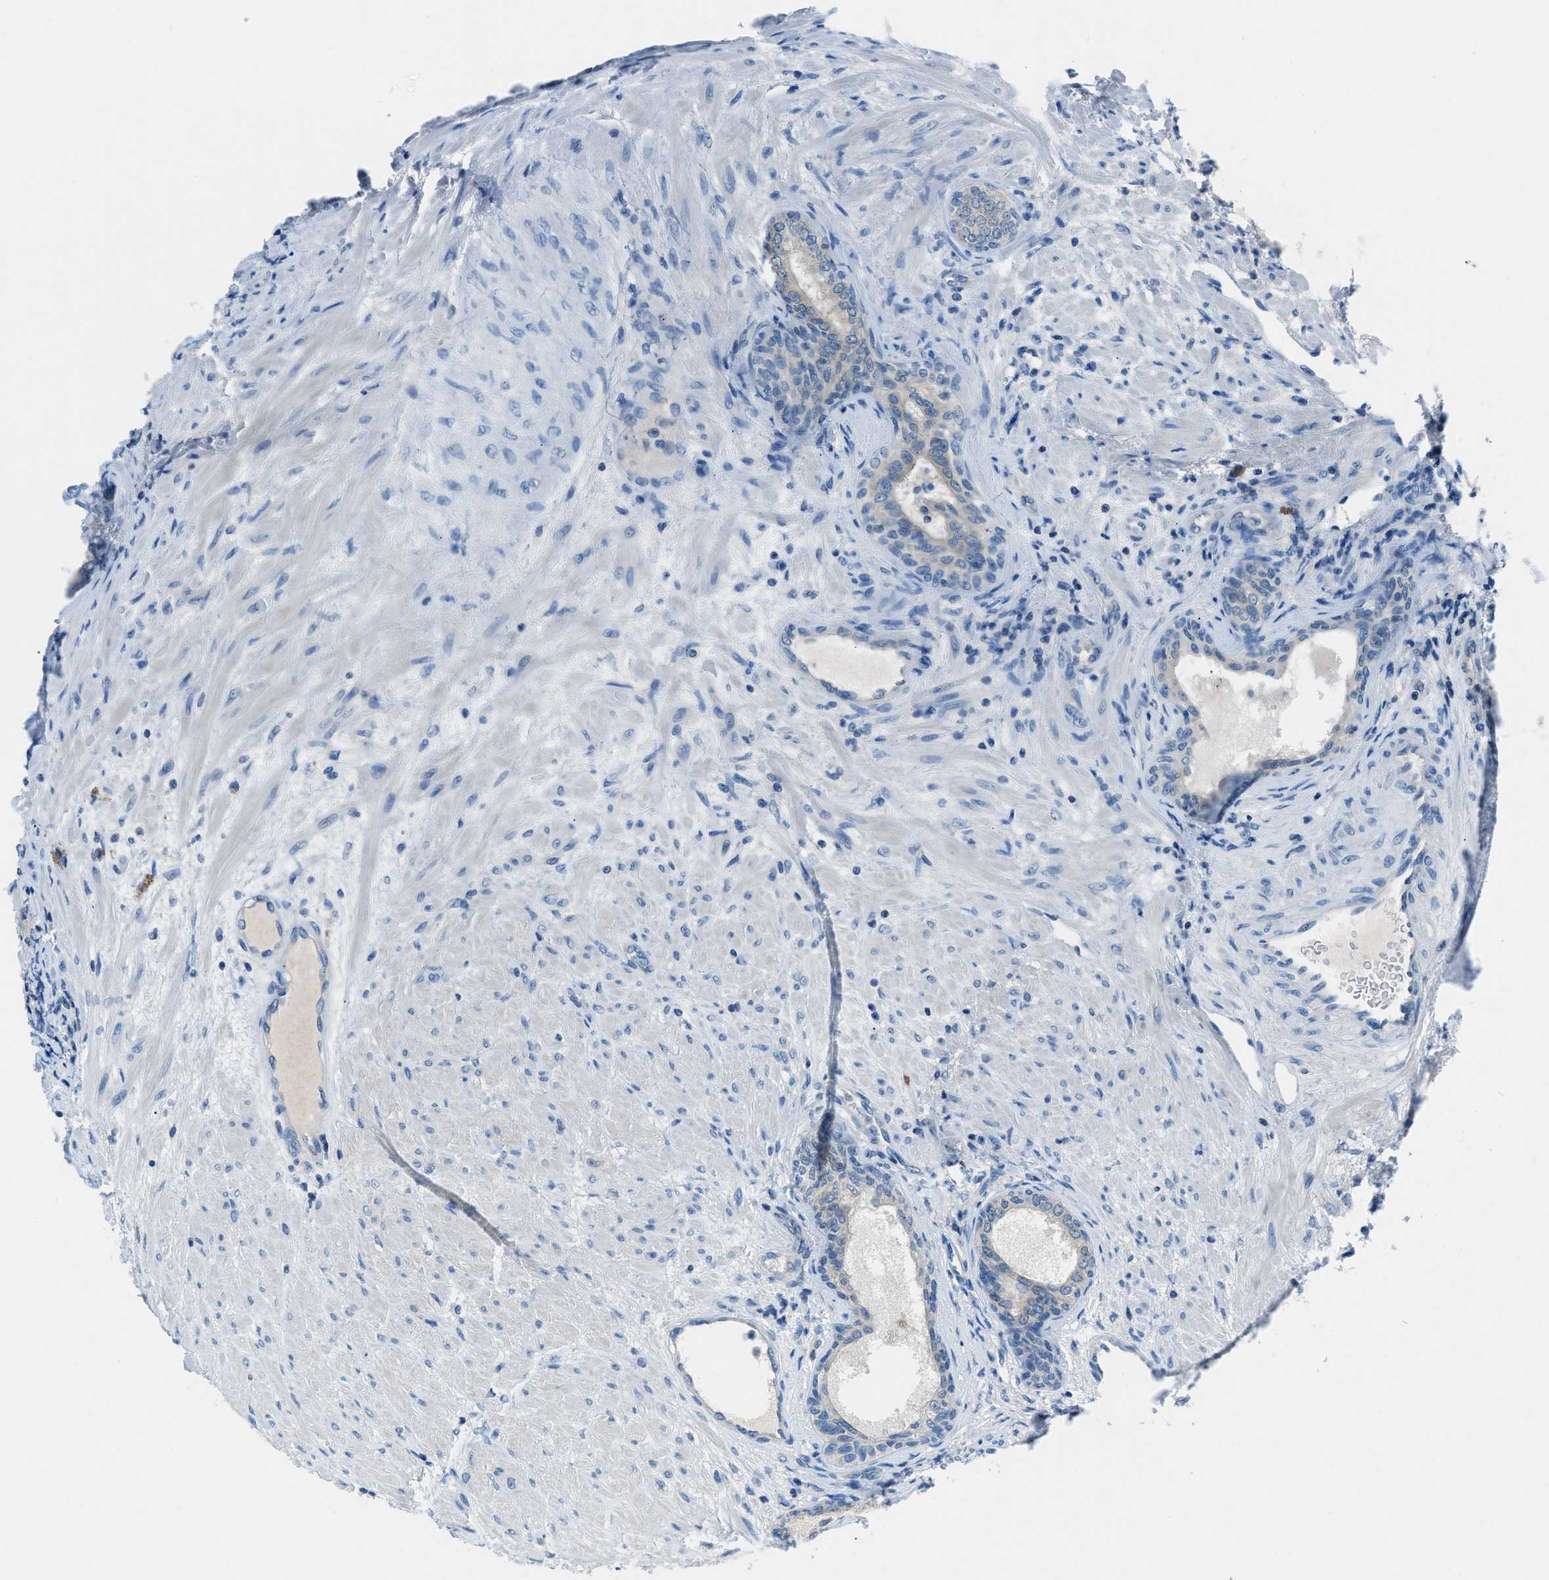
{"staining": {"intensity": "moderate", "quantity": "<25%", "location": "cytoplasmic/membranous"}, "tissue": "prostate", "cell_type": "Glandular cells", "image_type": "normal", "snomed": [{"axis": "morphology", "description": "Normal tissue, NOS"}, {"axis": "topography", "description": "Prostate"}], "caption": "Immunohistochemical staining of normal human prostate exhibits low levels of moderate cytoplasmic/membranous expression in about <25% of glandular cells.", "gene": "ACP1", "patient": {"sex": "male", "age": 76}}